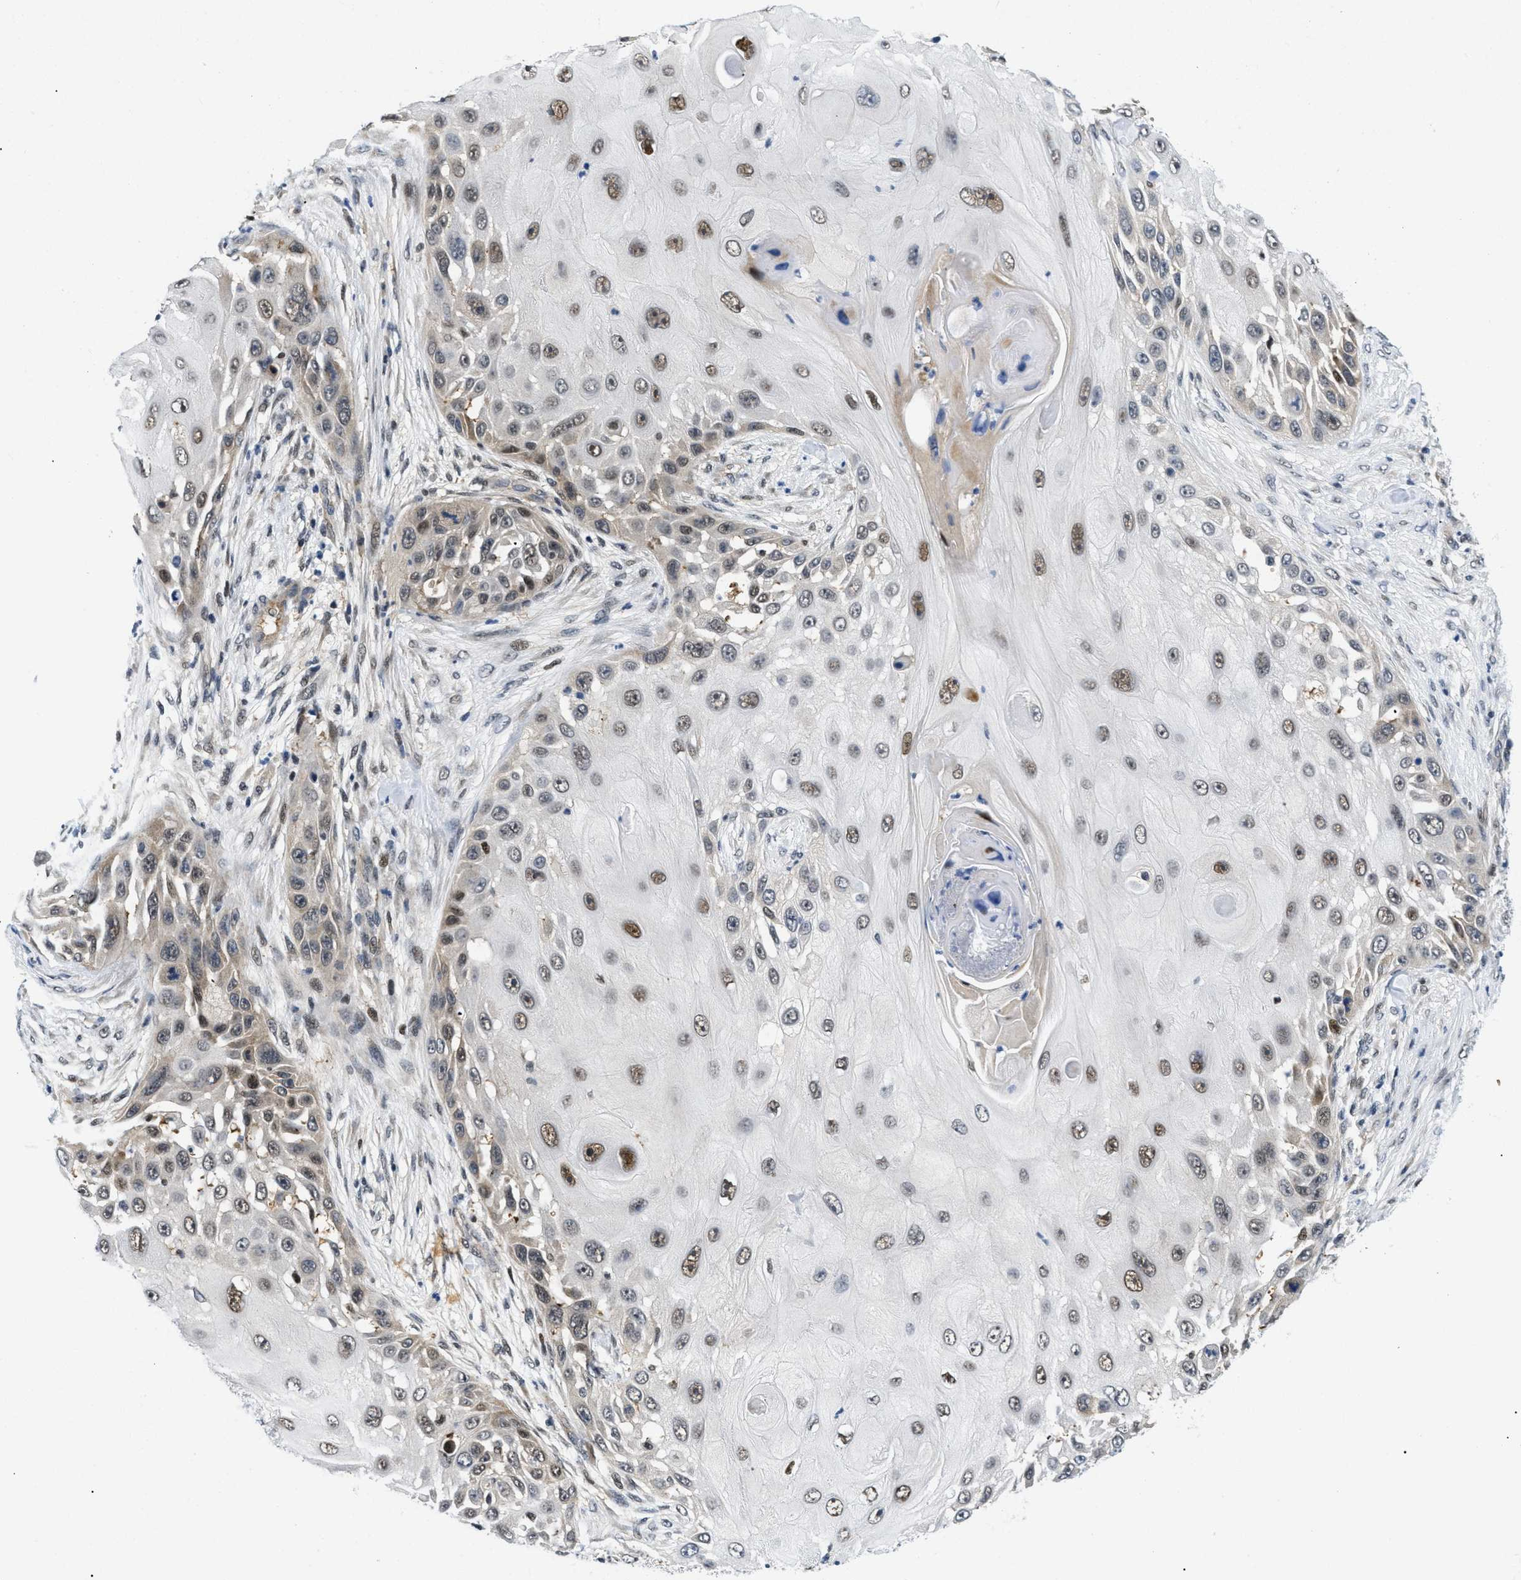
{"staining": {"intensity": "moderate", "quantity": "25%-75%", "location": "cytoplasmic/membranous,nuclear"}, "tissue": "skin cancer", "cell_type": "Tumor cells", "image_type": "cancer", "snomed": [{"axis": "morphology", "description": "Squamous cell carcinoma, NOS"}, {"axis": "topography", "description": "Skin"}], "caption": "High-magnification brightfield microscopy of skin cancer (squamous cell carcinoma) stained with DAB (3,3'-diaminobenzidine) (brown) and counterstained with hematoxylin (blue). tumor cells exhibit moderate cytoplasmic/membranous and nuclear positivity is identified in approximately25%-75% of cells.", "gene": "SLC29A2", "patient": {"sex": "female", "age": 44}}